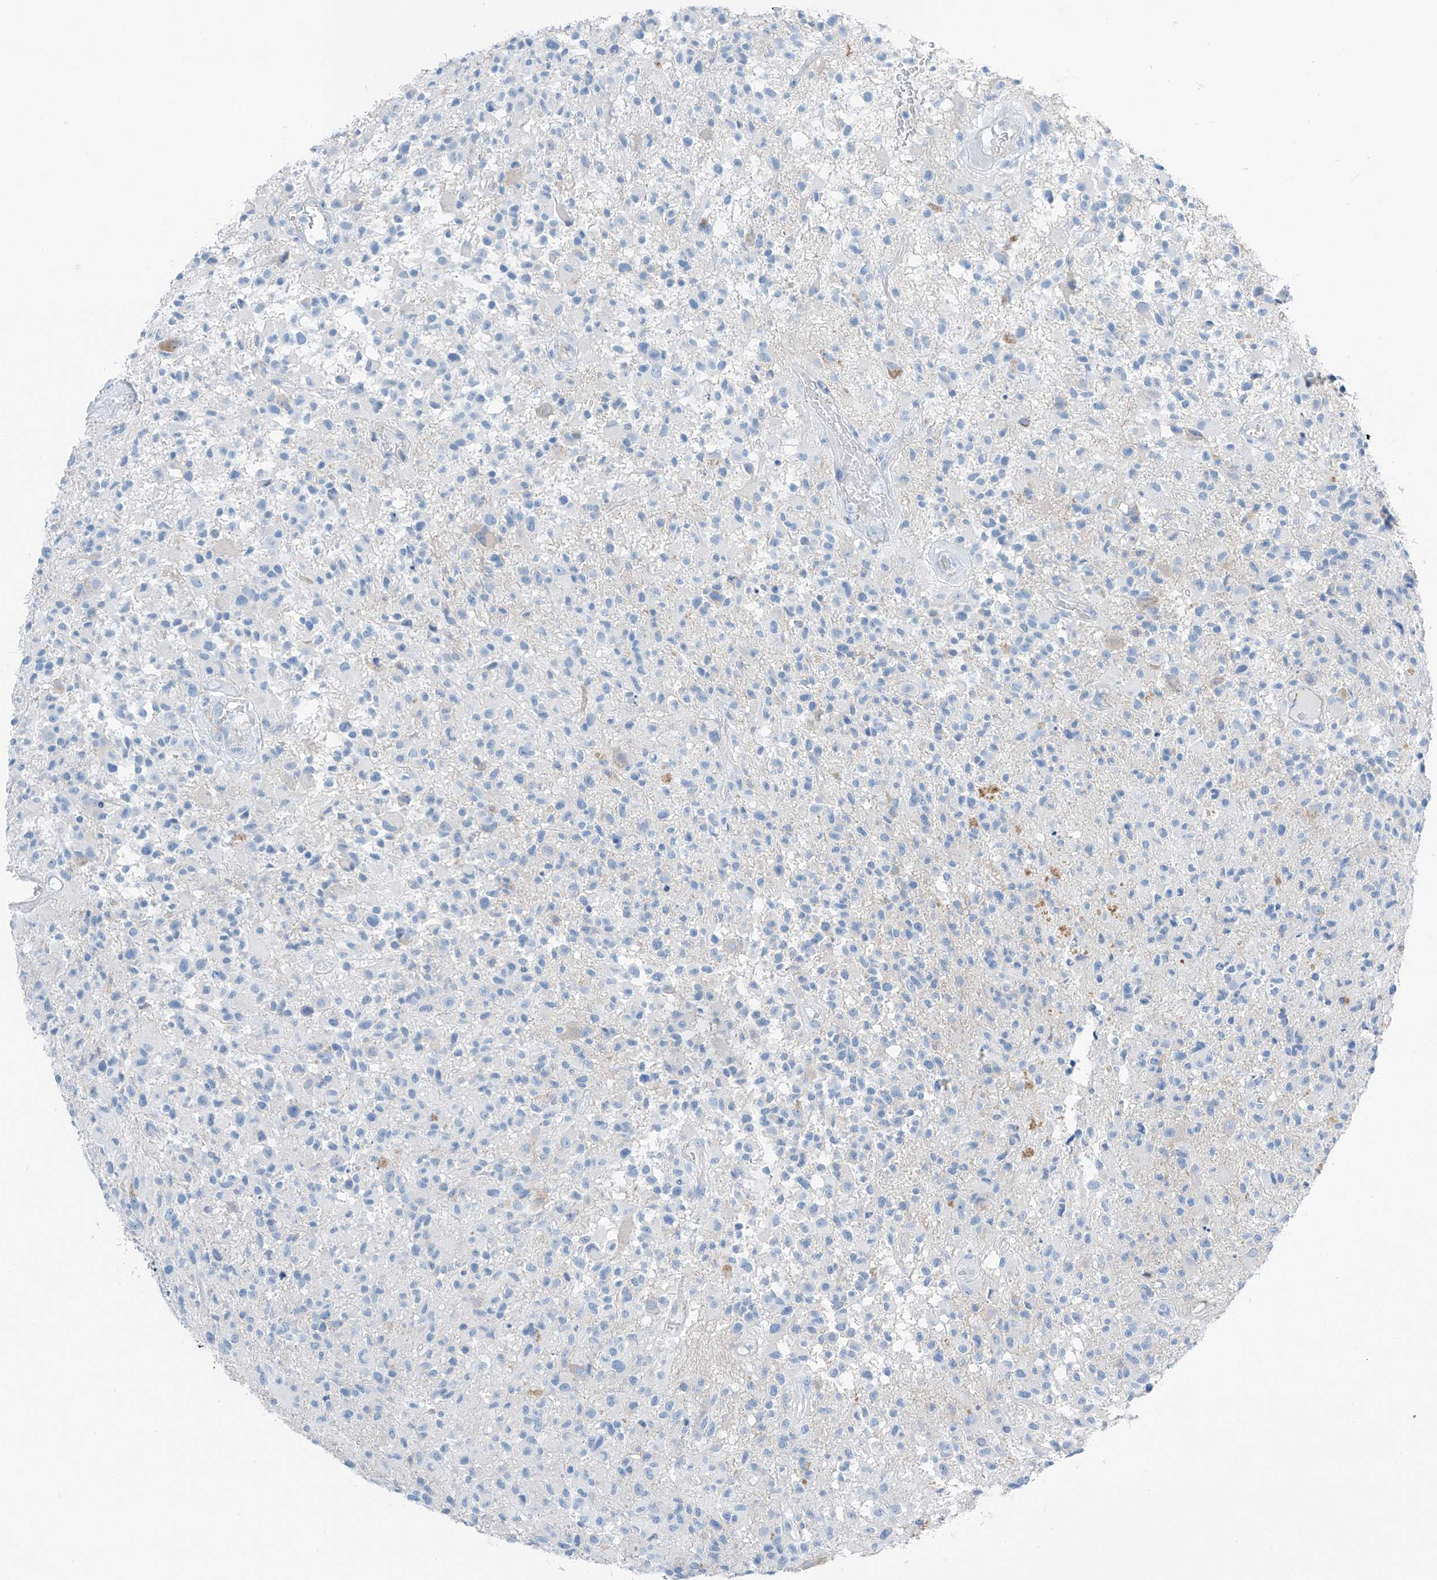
{"staining": {"intensity": "negative", "quantity": "none", "location": "none"}, "tissue": "glioma", "cell_type": "Tumor cells", "image_type": "cancer", "snomed": [{"axis": "morphology", "description": "Glioma, malignant, High grade"}, {"axis": "morphology", "description": "Glioblastoma, NOS"}, {"axis": "topography", "description": "Brain"}], "caption": "Immunohistochemistry micrograph of glioblastoma stained for a protein (brown), which exhibits no expression in tumor cells.", "gene": "MAGI1", "patient": {"sex": "male", "age": 60}}